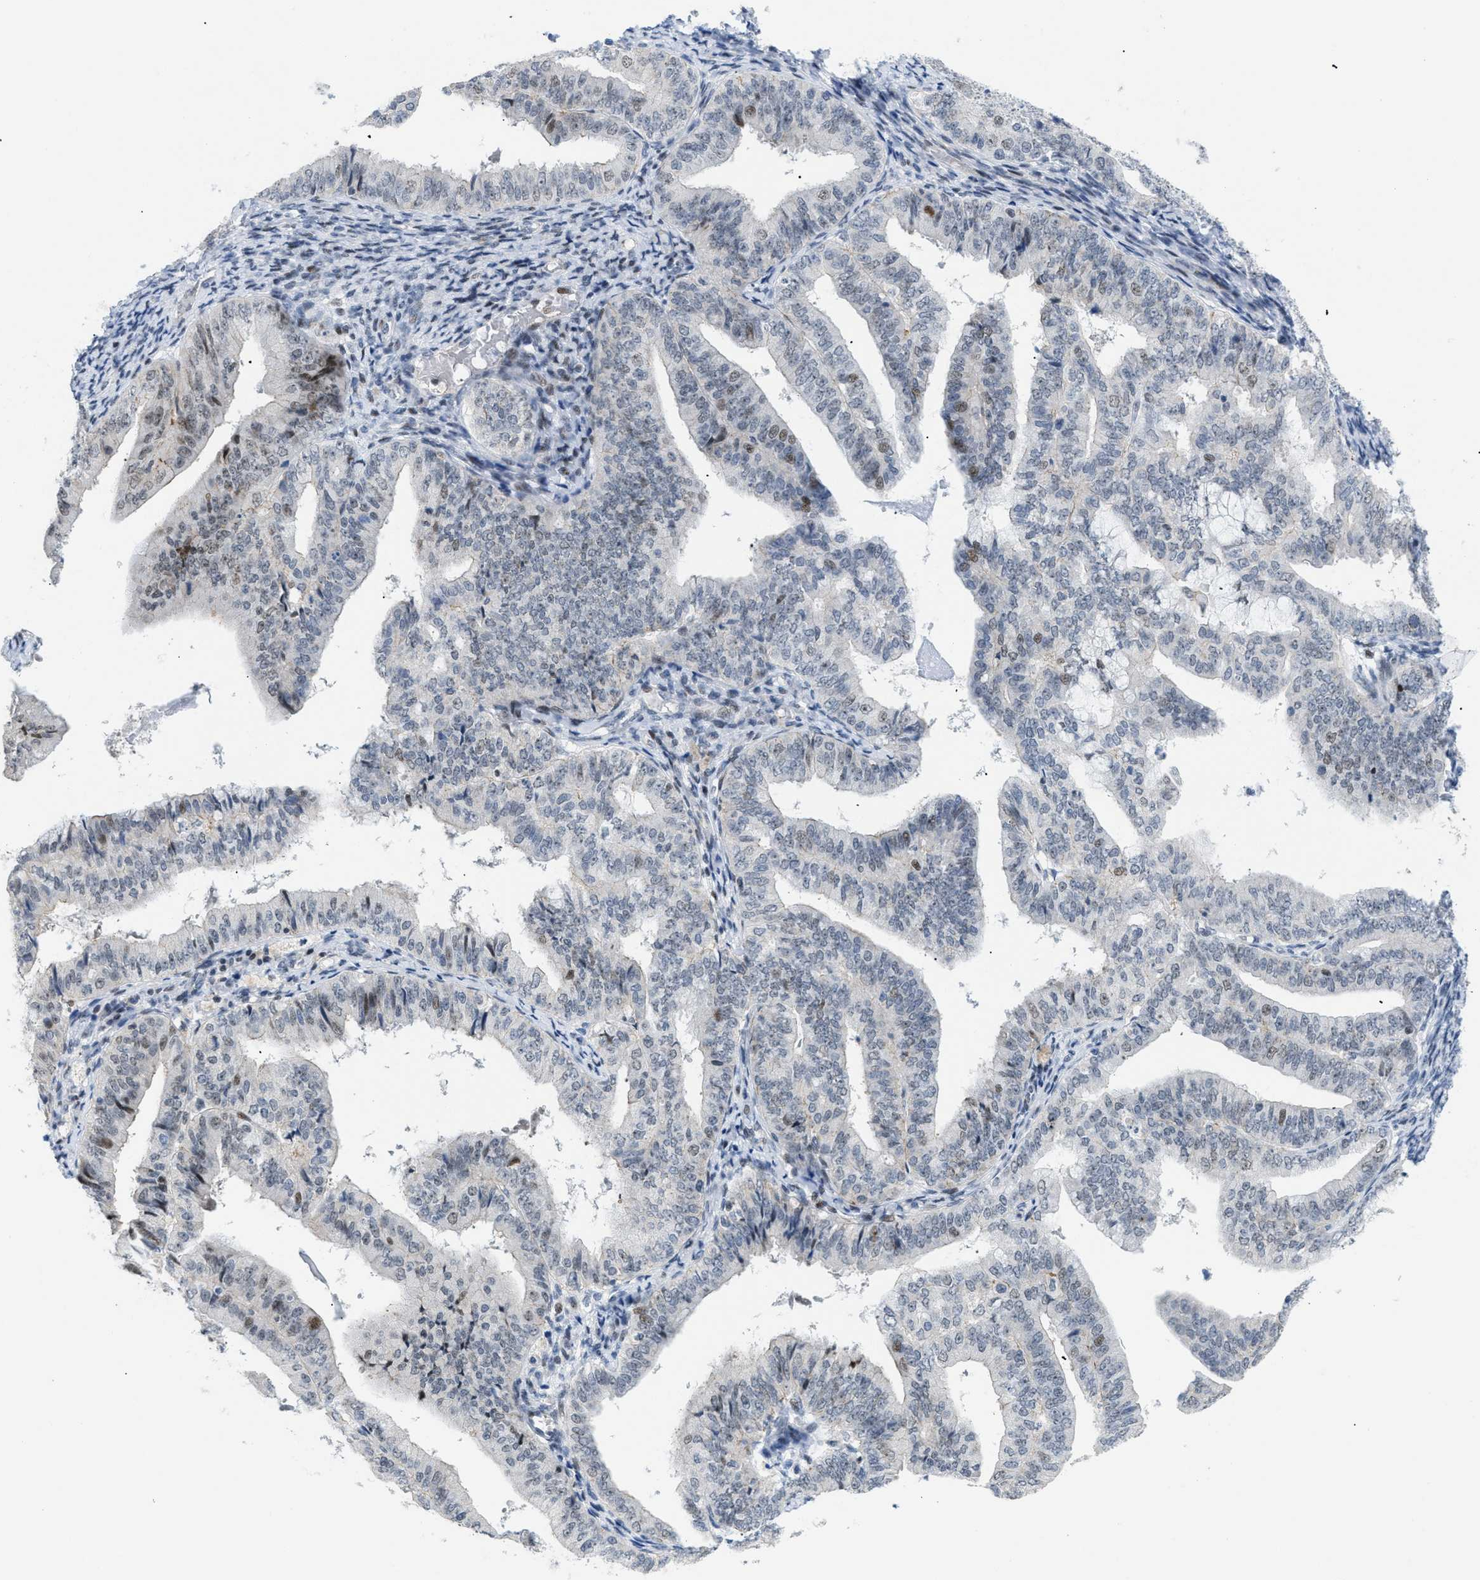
{"staining": {"intensity": "strong", "quantity": "<25%", "location": "nuclear"}, "tissue": "endometrial cancer", "cell_type": "Tumor cells", "image_type": "cancer", "snomed": [{"axis": "morphology", "description": "Adenocarcinoma, NOS"}, {"axis": "topography", "description": "Endometrium"}], "caption": "High-magnification brightfield microscopy of endometrial cancer stained with DAB (brown) and counterstained with hematoxylin (blue). tumor cells exhibit strong nuclear expression is appreciated in approximately<25% of cells.", "gene": "MED1", "patient": {"sex": "female", "age": 63}}